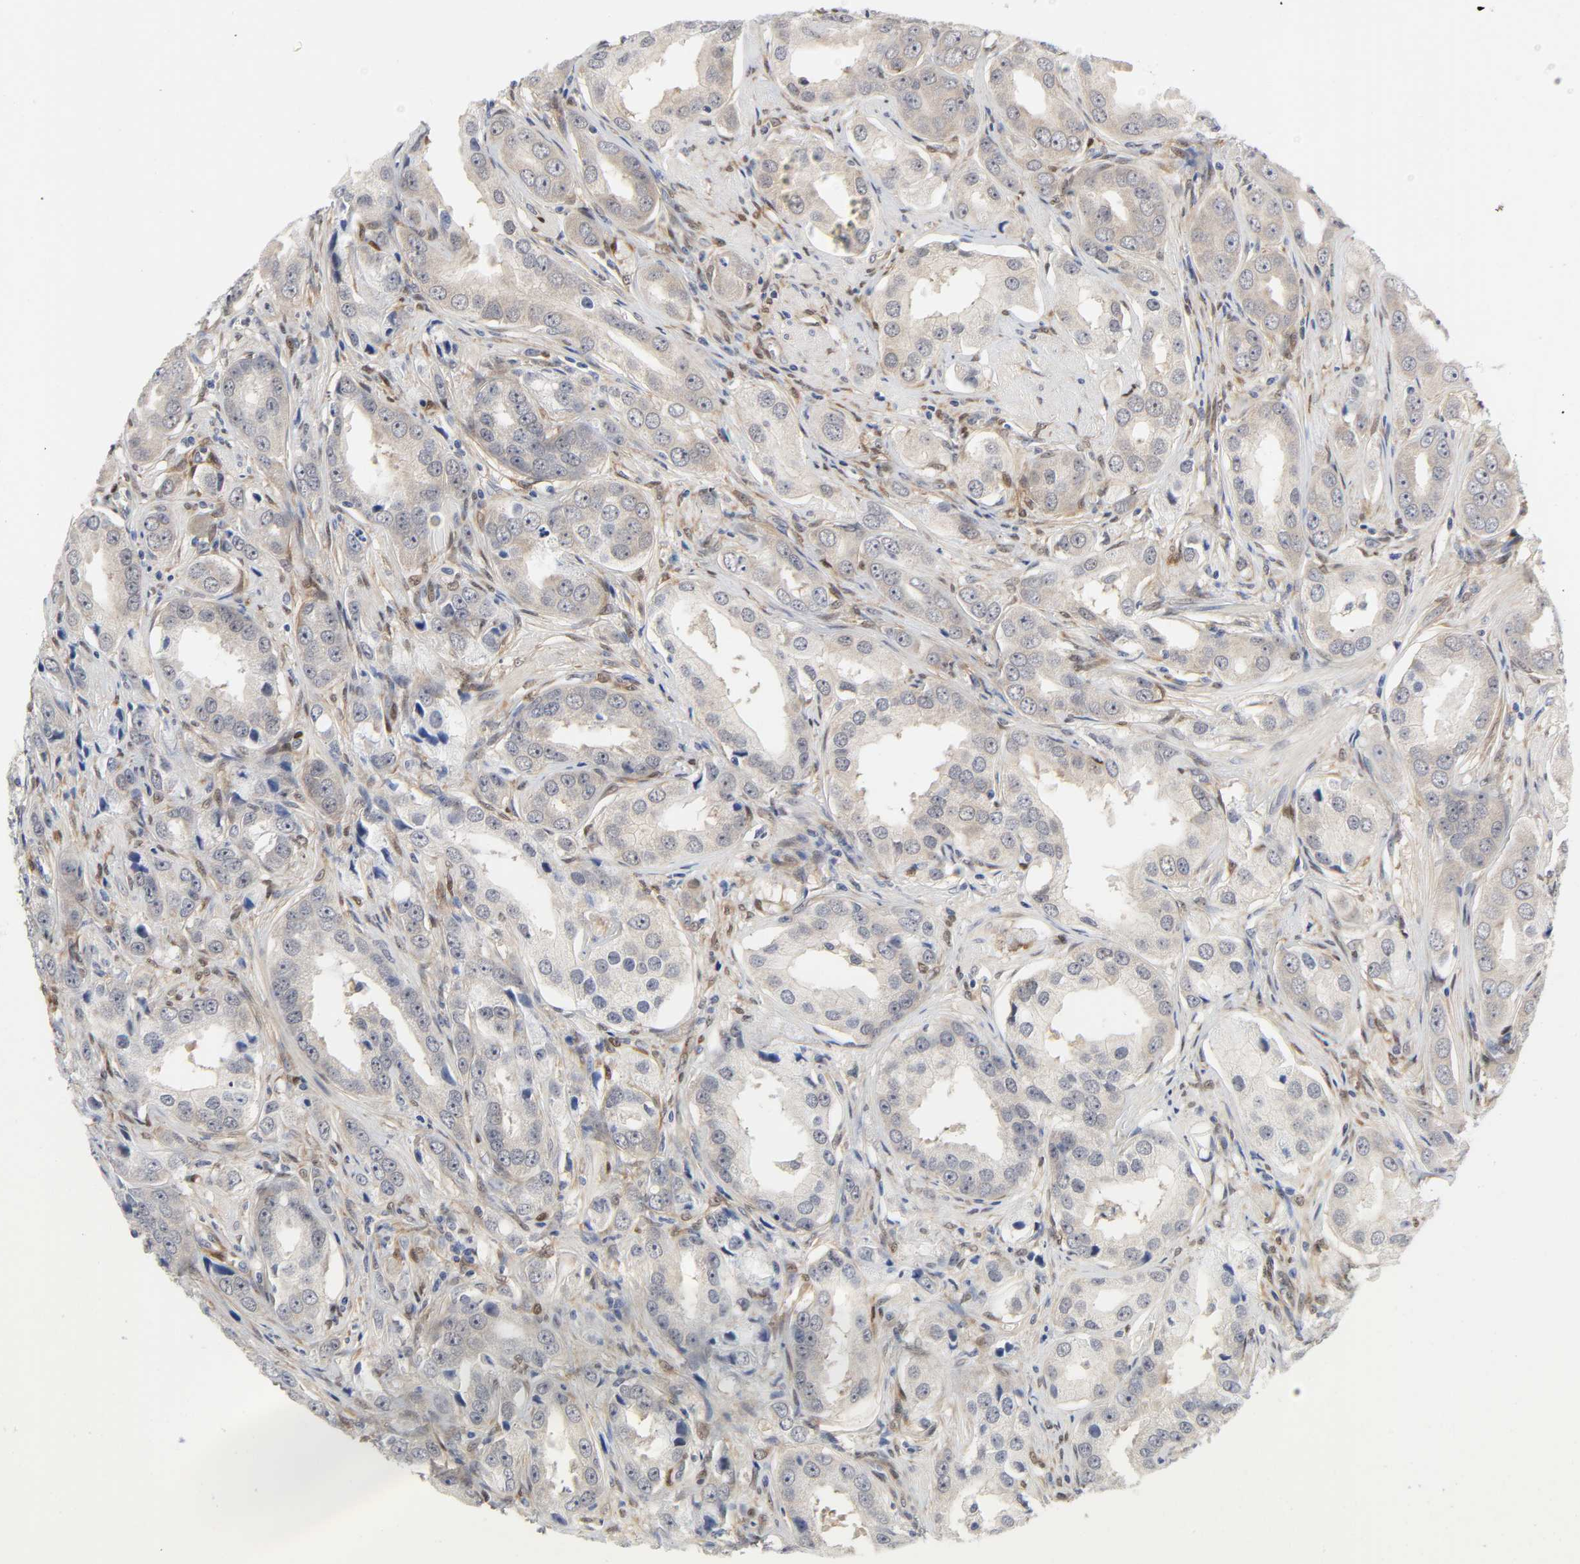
{"staining": {"intensity": "weak", "quantity": "25%-75%", "location": "cytoplasmic/membranous"}, "tissue": "prostate cancer", "cell_type": "Tumor cells", "image_type": "cancer", "snomed": [{"axis": "morphology", "description": "Adenocarcinoma, Medium grade"}, {"axis": "topography", "description": "Prostate"}], "caption": "Immunohistochemistry of prostate medium-grade adenocarcinoma demonstrates low levels of weak cytoplasmic/membranous staining in approximately 25%-75% of tumor cells.", "gene": "PTEN", "patient": {"sex": "male", "age": 53}}